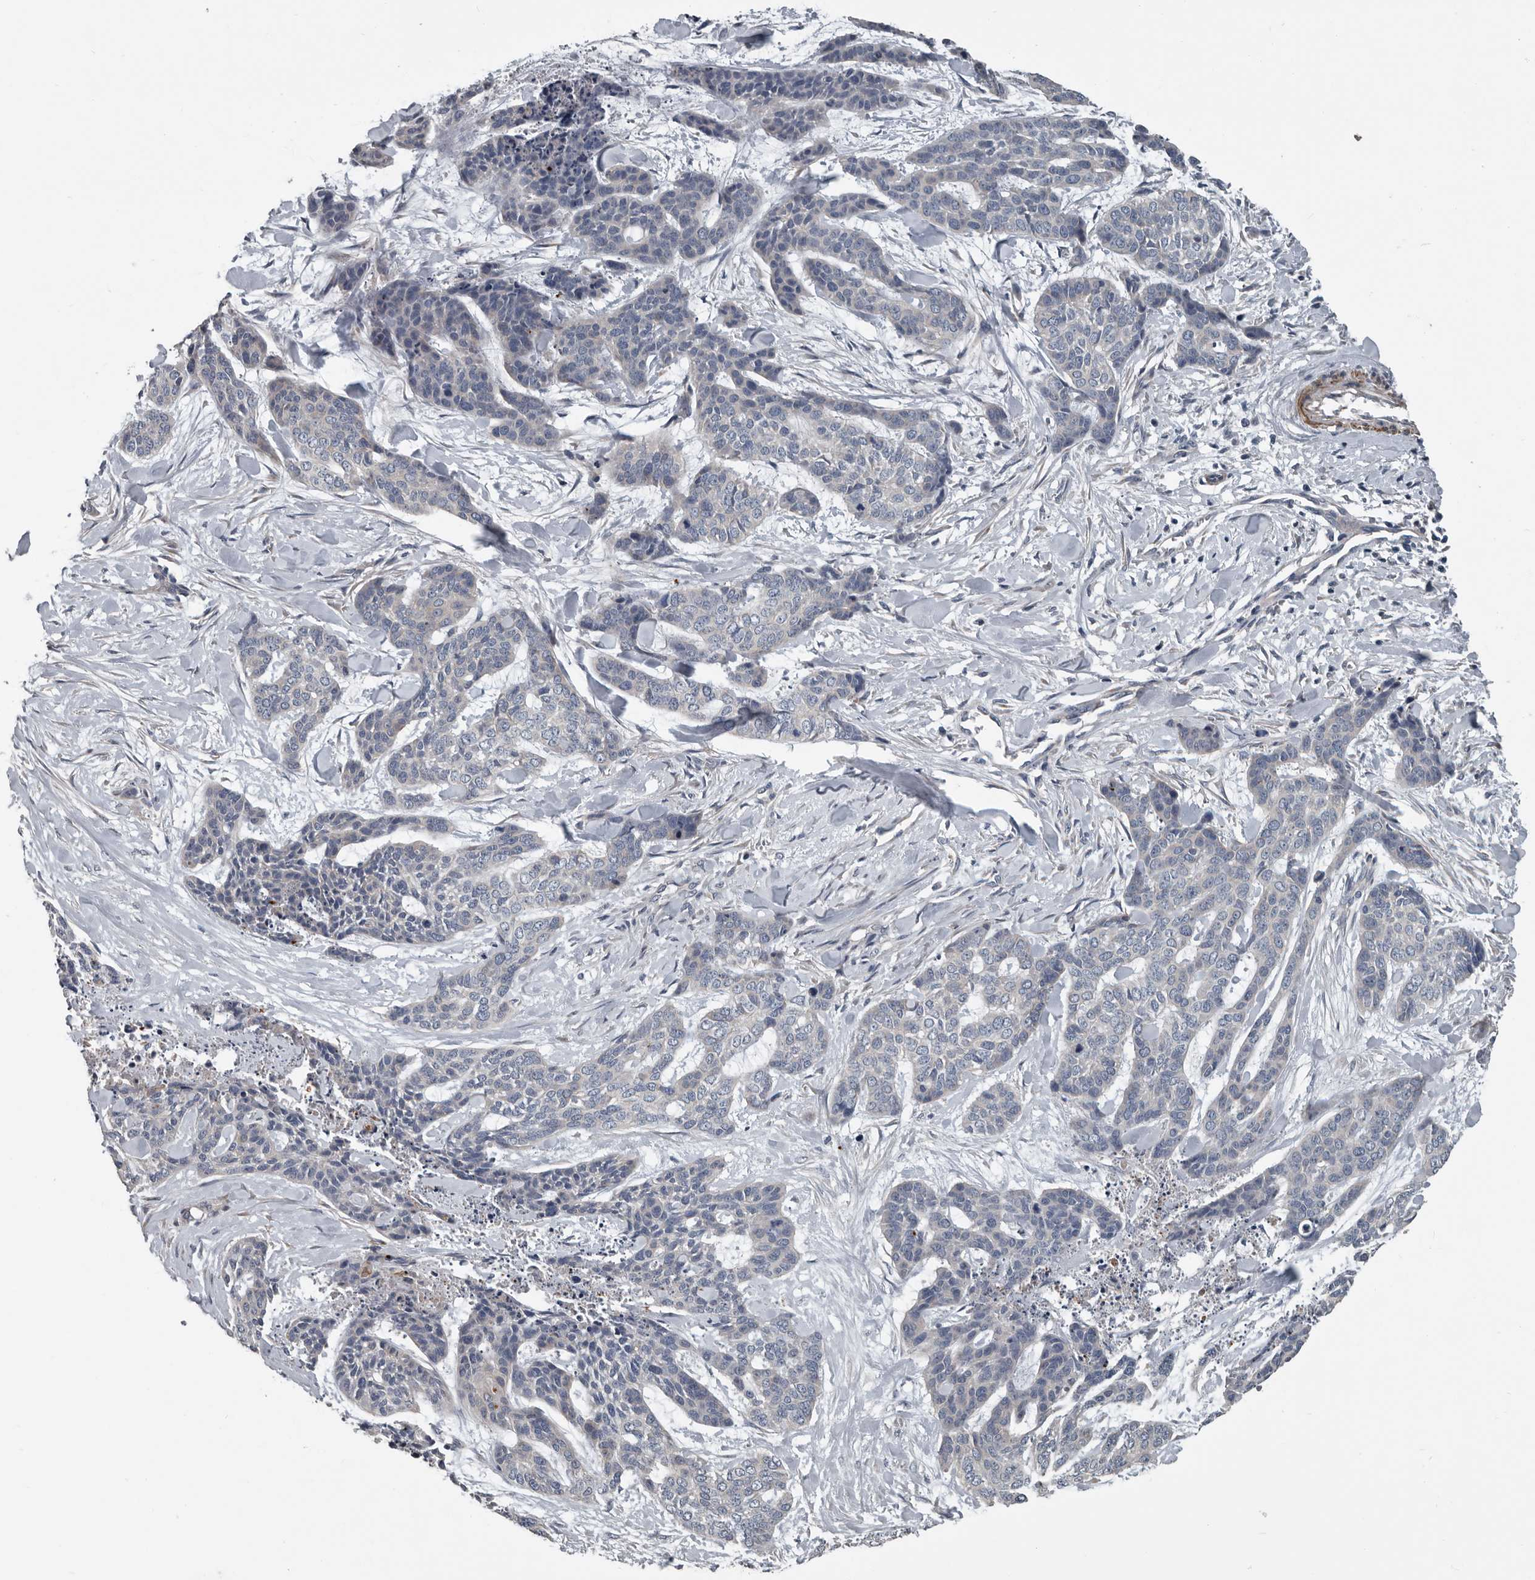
{"staining": {"intensity": "negative", "quantity": "none", "location": "none"}, "tissue": "skin cancer", "cell_type": "Tumor cells", "image_type": "cancer", "snomed": [{"axis": "morphology", "description": "Basal cell carcinoma"}, {"axis": "topography", "description": "Skin"}], "caption": "A high-resolution histopathology image shows IHC staining of skin cancer, which demonstrates no significant staining in tumor cells.", "gene": "DPY19L4", "patient": {"sex": "female", "age": 64}}